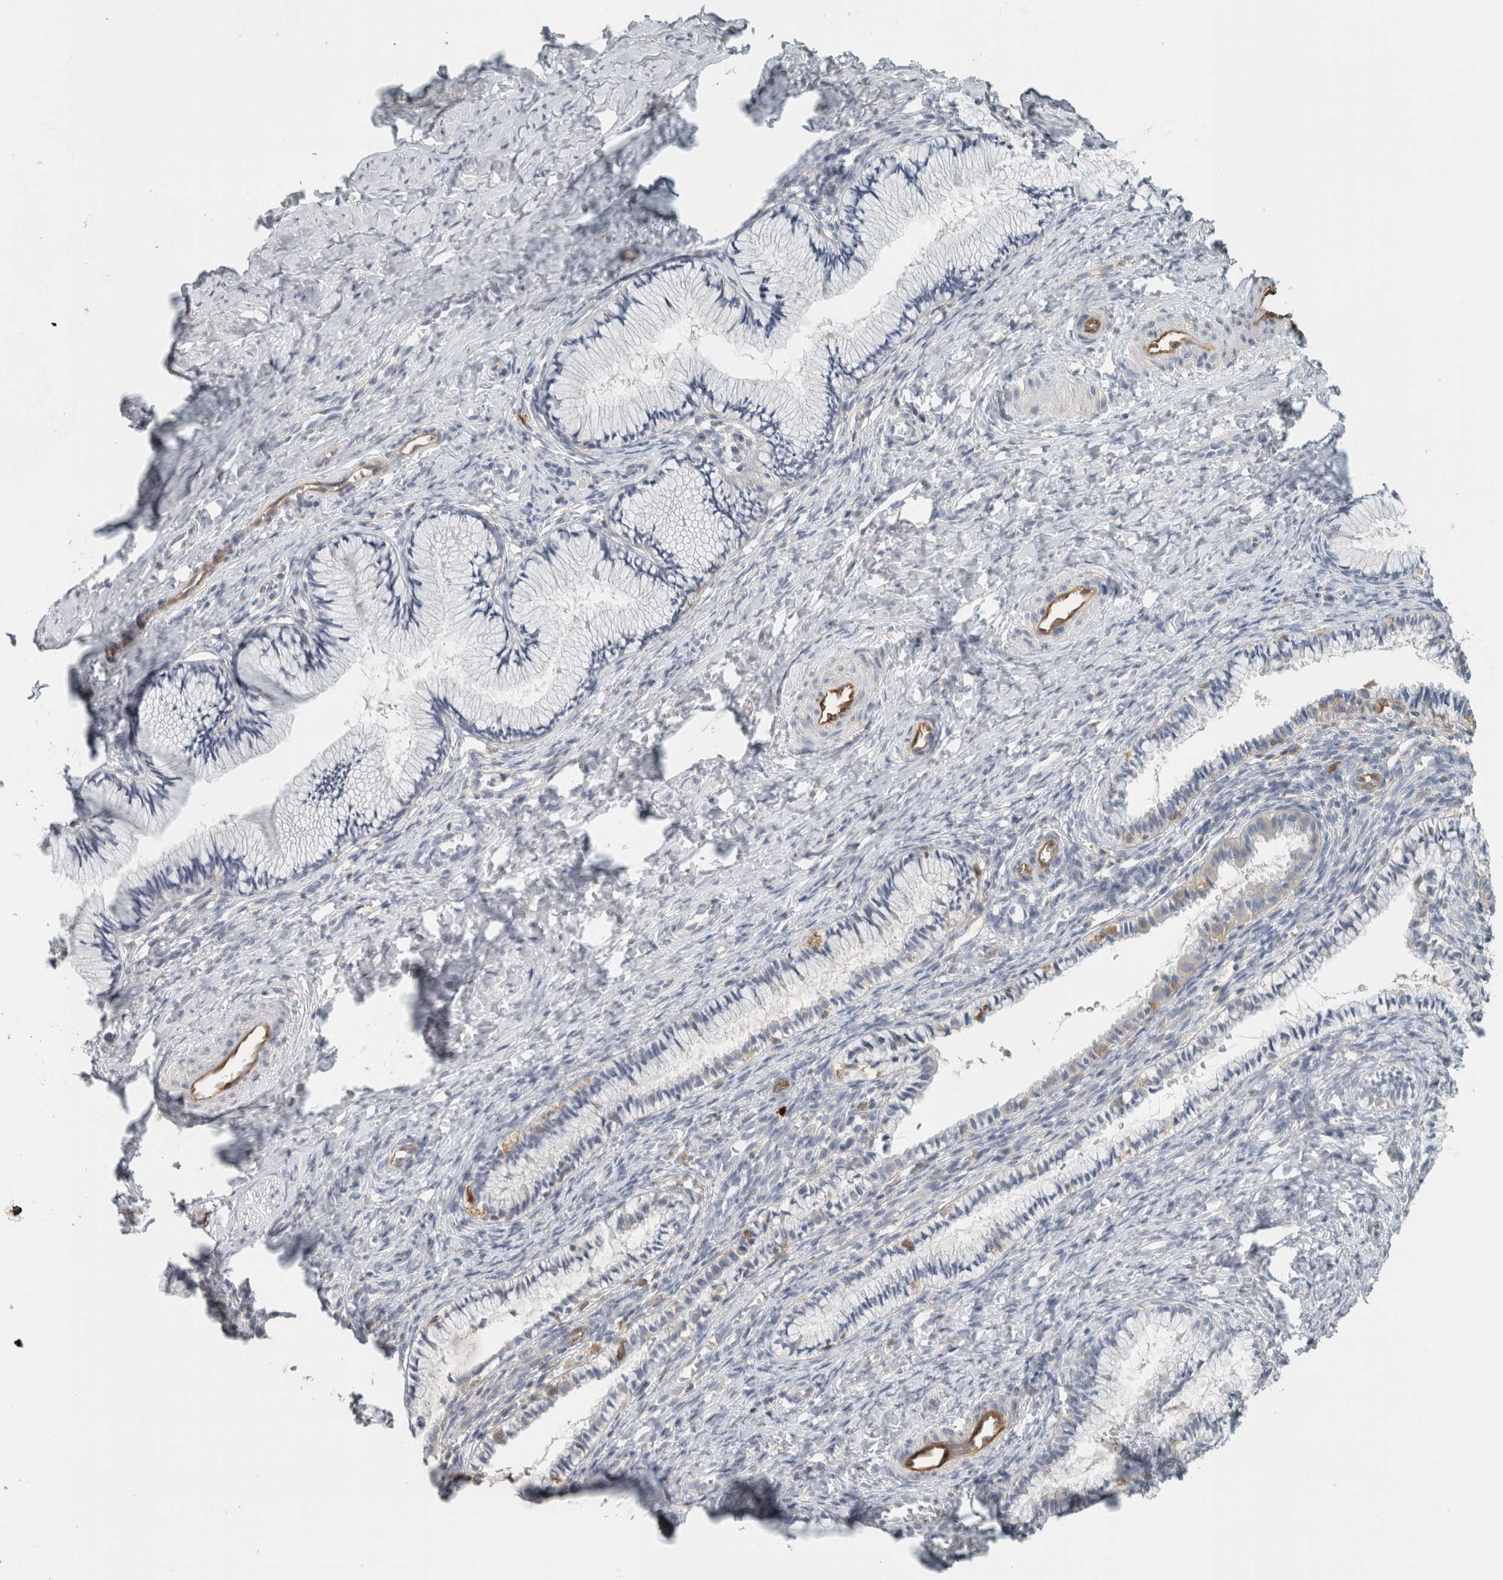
{"staining": {"intensity": "negative", "quantity": "none", "location": "none"}, "tissue": "cervix", "cell_type": "Glandular cells", "image_type": "normal", "snomed": [{"axis": "morphology", "description": "Normal tissue, NOS"}, {"axis": "topography", "description": "Cervix"}], "caption": "Immunohistochemistry (IHC) photomicrograph of unremarkable cervix stained for a protein (brown), which displays no expression in glandular cells. The staining was performed using DAB (3,3'-diaminobenzidine) to visualize the protein expression in brown, while the nuclei were stained in blue with hematoxylin (Magnification: 20x).", "gene": "SCIN", "patient": {"sex": "female", "age": 27}}